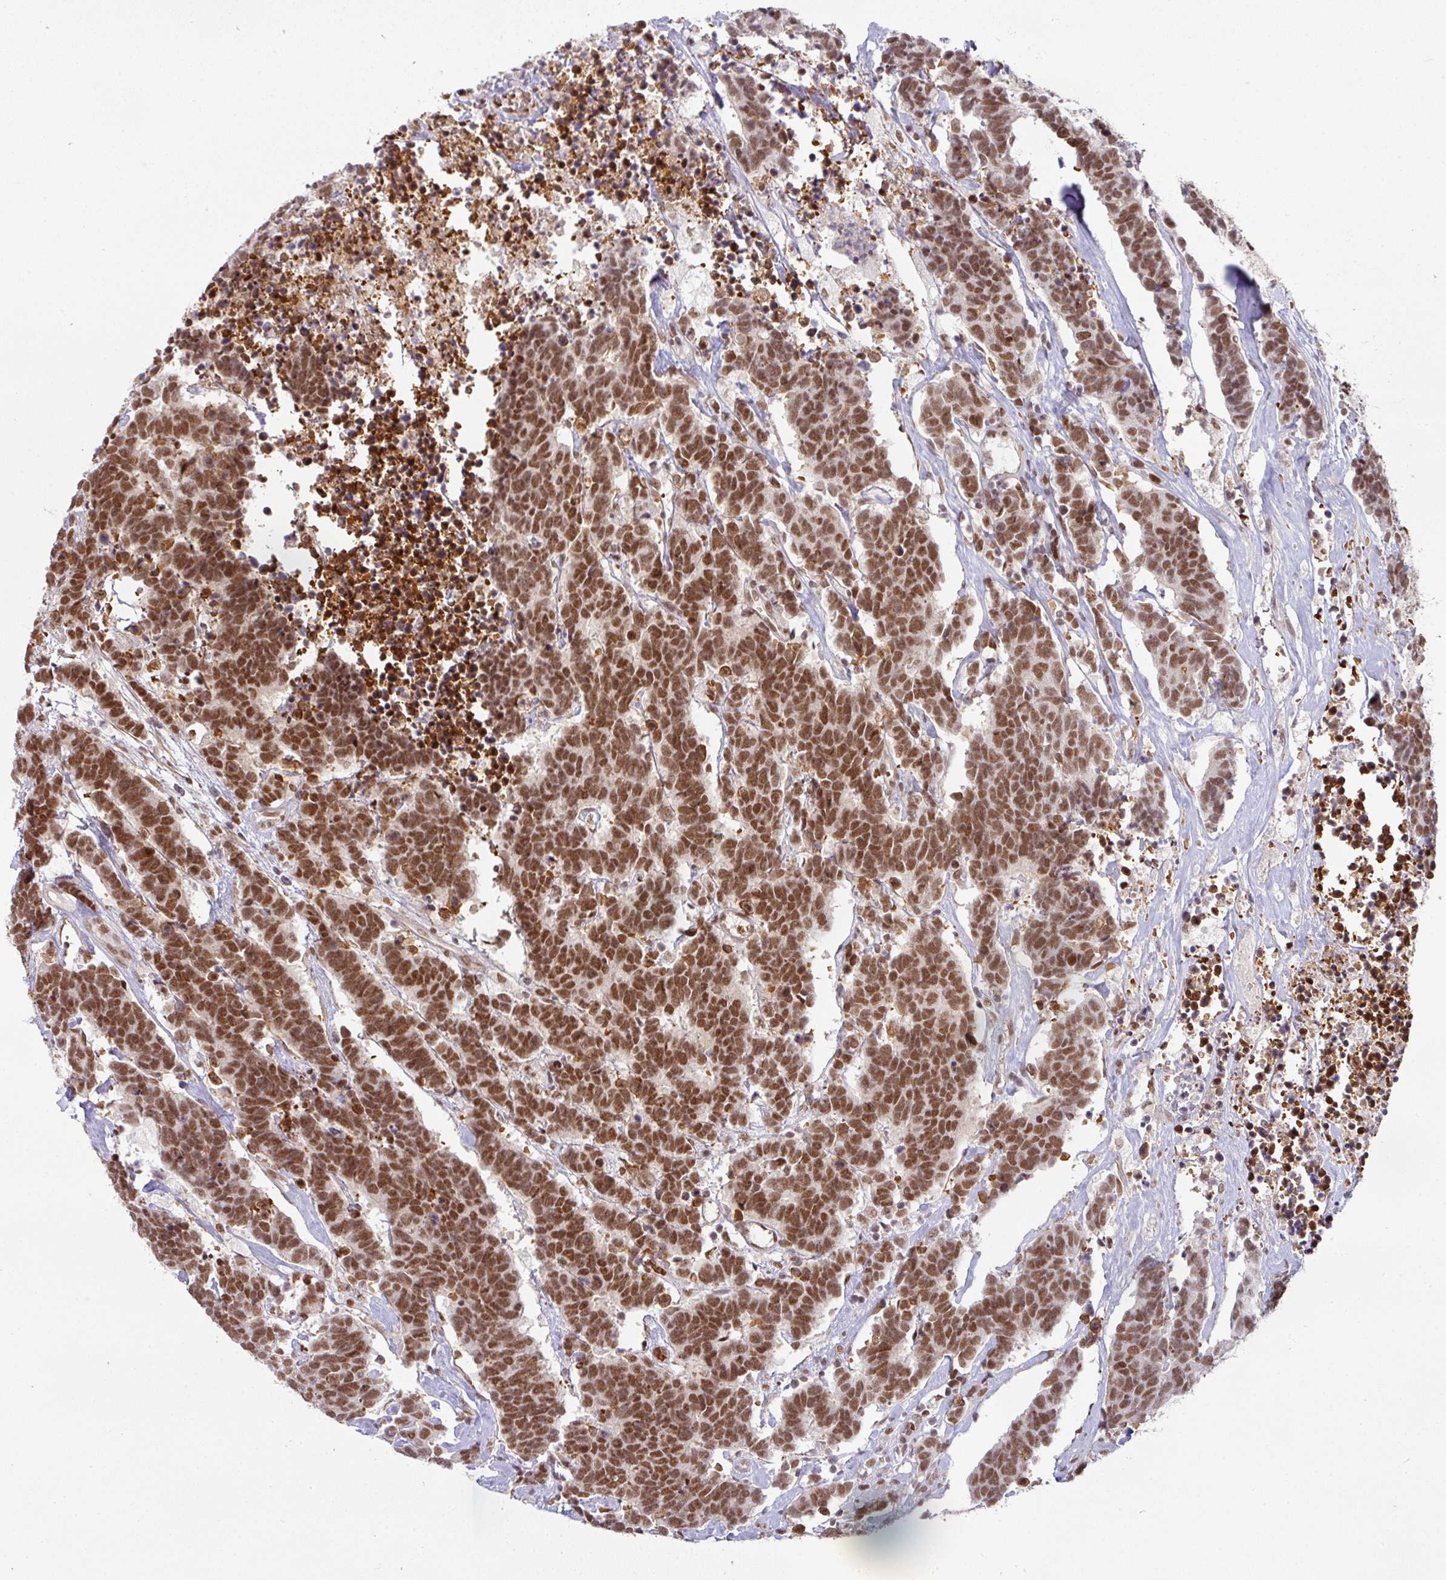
{"staining": {"intensity": "strong", "quantity": ">75%", "location": "nuclear"}, "tissue": "carcinoid", "cell_type": "Tumor cells", "image_type": "cancer", "snomed": [{"axis": "morphology", "description": "Carcinoma, NOS"}, {"axis": "morphology", "description": "Carcinoid, malignant, NOS"}, {"axis": "topography", "description": "Urinary bladder"}], "caption": "This is a micrograph of IHC staining of carcinoid, which shows strong expression in the nuclear of tumor cells.", "gene": "NCOA5", "patient": {"sex": "male", "age": 57}}